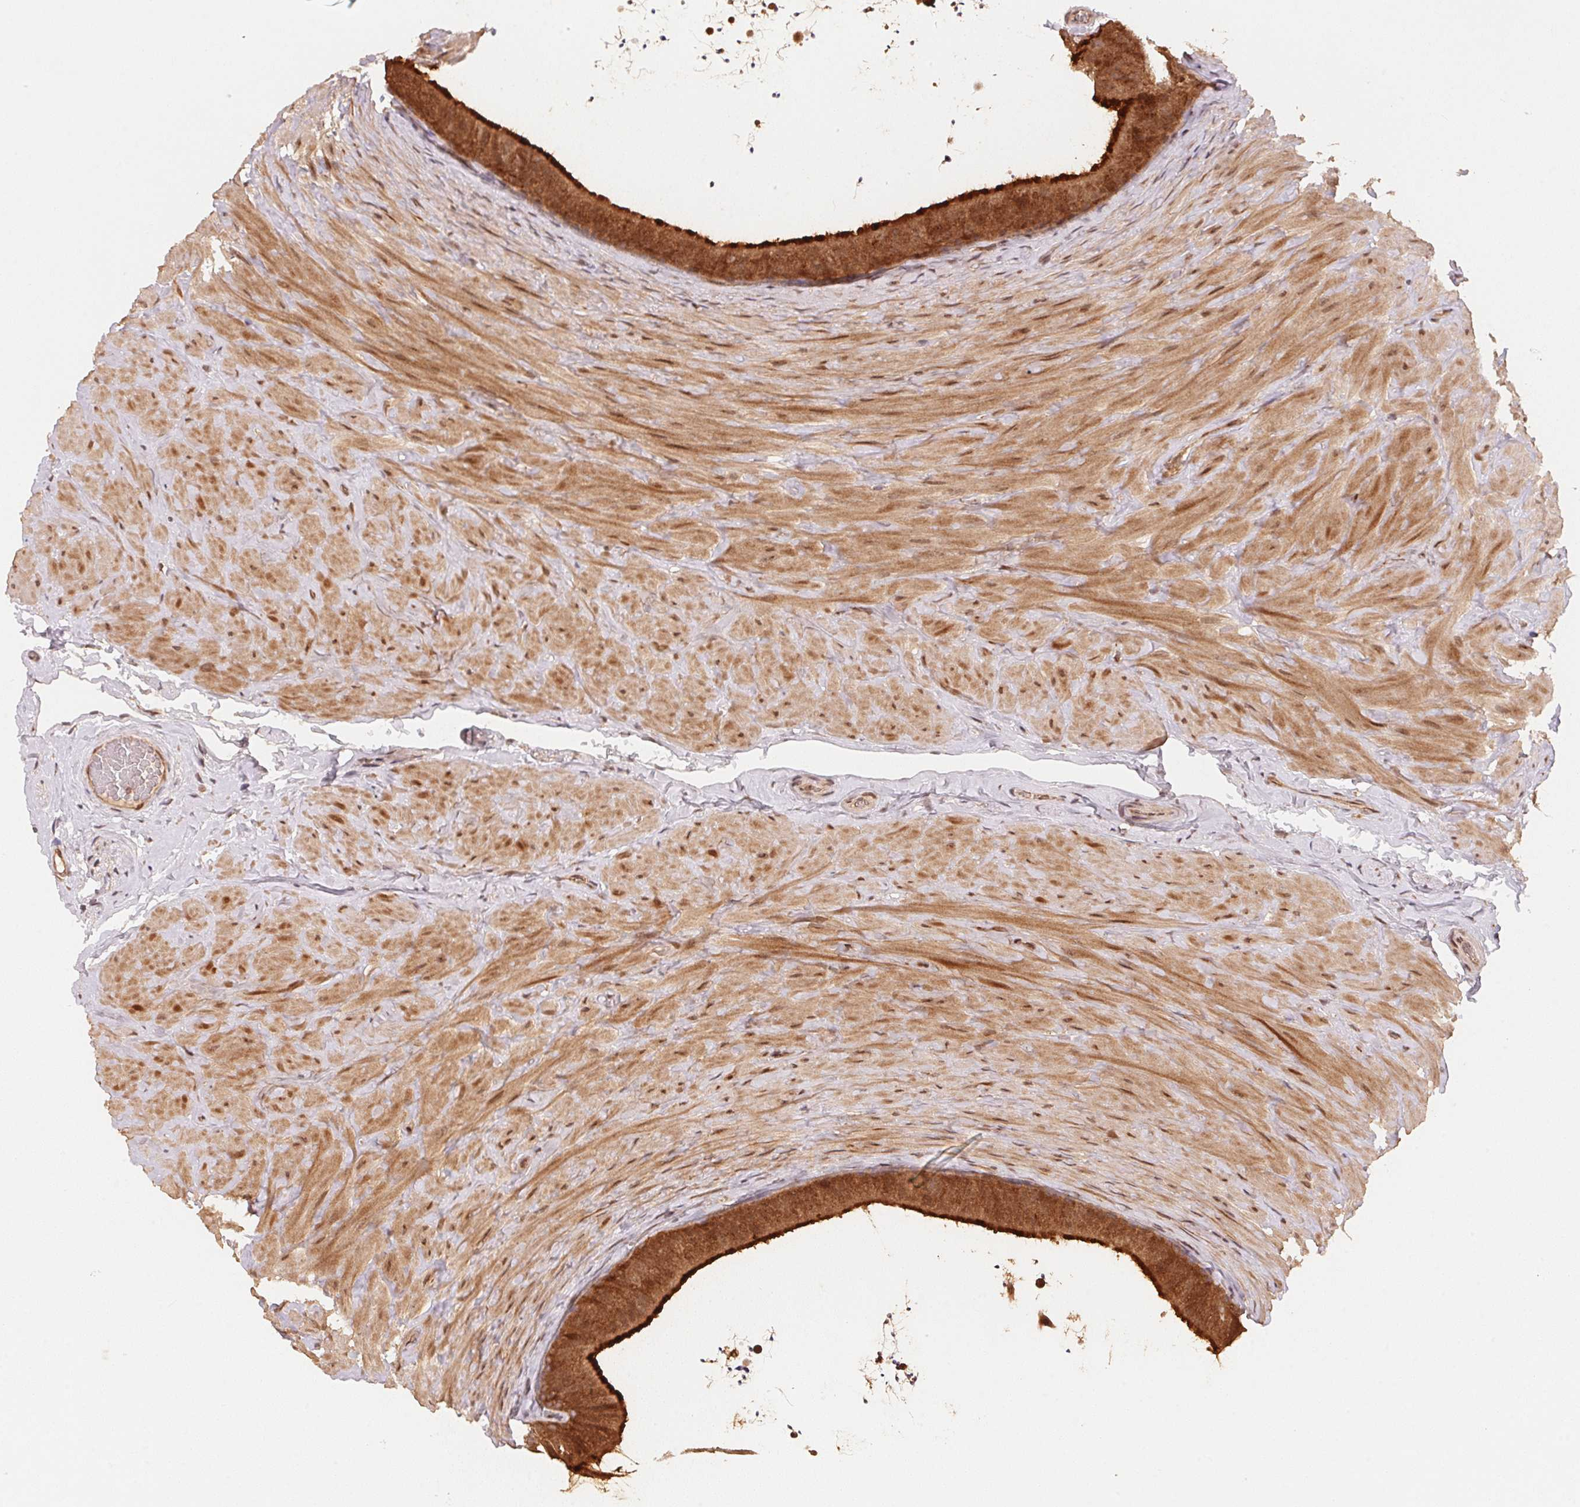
{"staining": {"intensity": "strong", "quantity": ">75%", "location": "cytoplasmic/membranous,nuclear"}, "tissue": "epididymis", "cell_type": "Glandular cells", "image_type": "normal", "snomed": [{"axis": "morphology", "description": "Normal tissue, NOS"}, {"axis": "topography", "description": "Epididymis, spermatic cord, NOS"}, {"axis": "topography", "description": "Epididymis"}], "caption": "Protein staining displays strong cytoplasmic/membranous,nuclear expression in about >75% of glandular cells in benign epididymis. The staining was performed using DAB to visualize the protein expression in brown, while the nuclei were stained in blue with hematoxylin (Magnification: 20x).", "gene": "CCDC102B", "patient": {"sex": "male", "age": 31}}